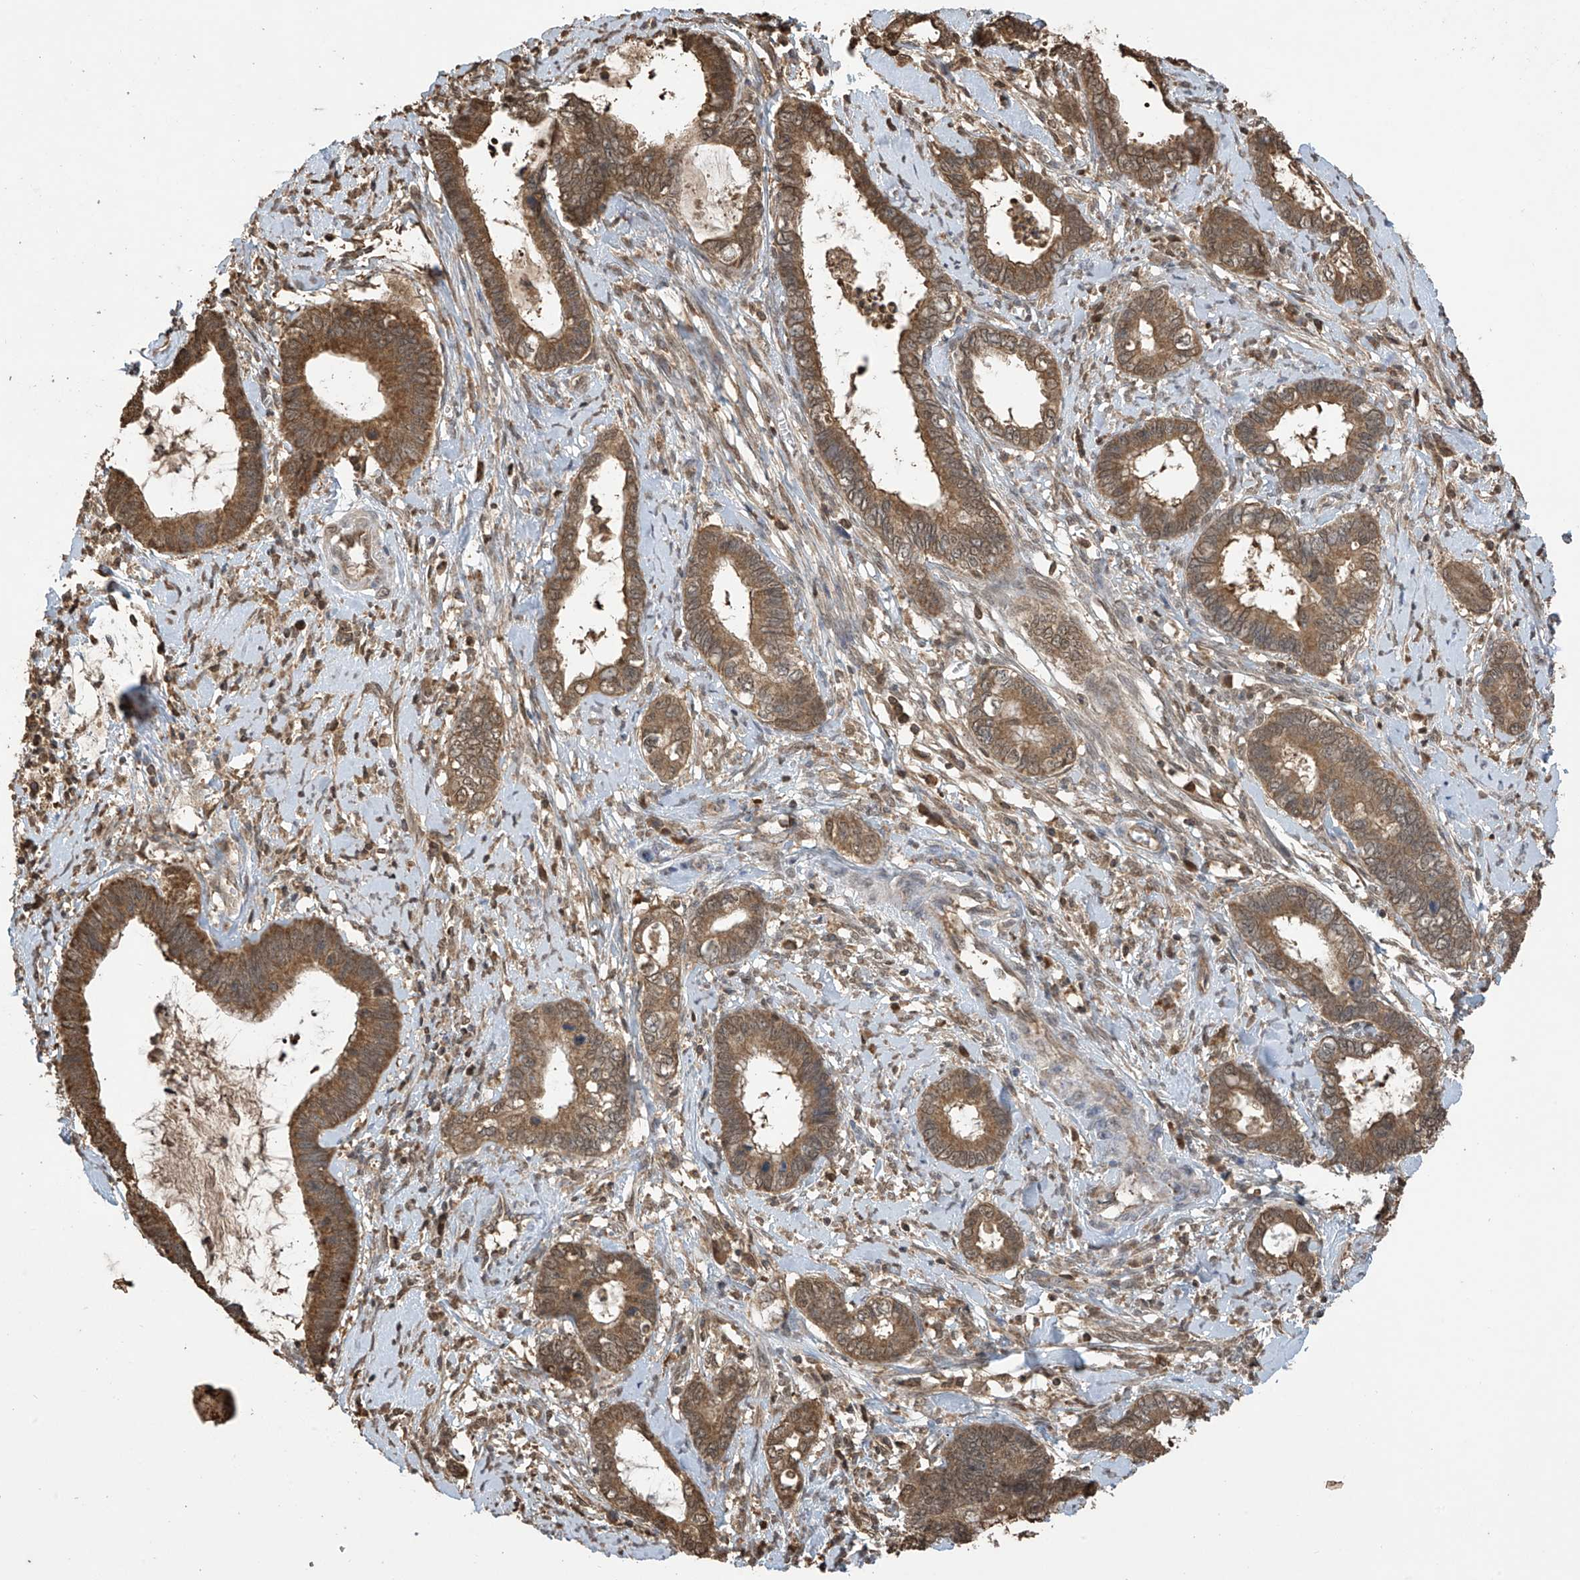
{"staining": {"intensity": "moderate", "quantity": ">75%", "location": "cytoplasmic/membranous"}, "tissue": "cervical cancer", "cell_type": "Tumor cells", "image_type": "cancer", "snomed": [{"axis": "morphology", "description": "Adenocarcinoma, NOS"}, {"axis": "topography", "description": "Cervix"}], "caption": "DAB (3,3'-diaminobenzidine) immunohistochemical staining of cervical cancer (adenocarcinoma) displays moderate cytoplasmic/membranous protein positivity in about >75% of tumor cells.", "gene": "PNPT1", "patient": {"sex": "female", "age": 44}}